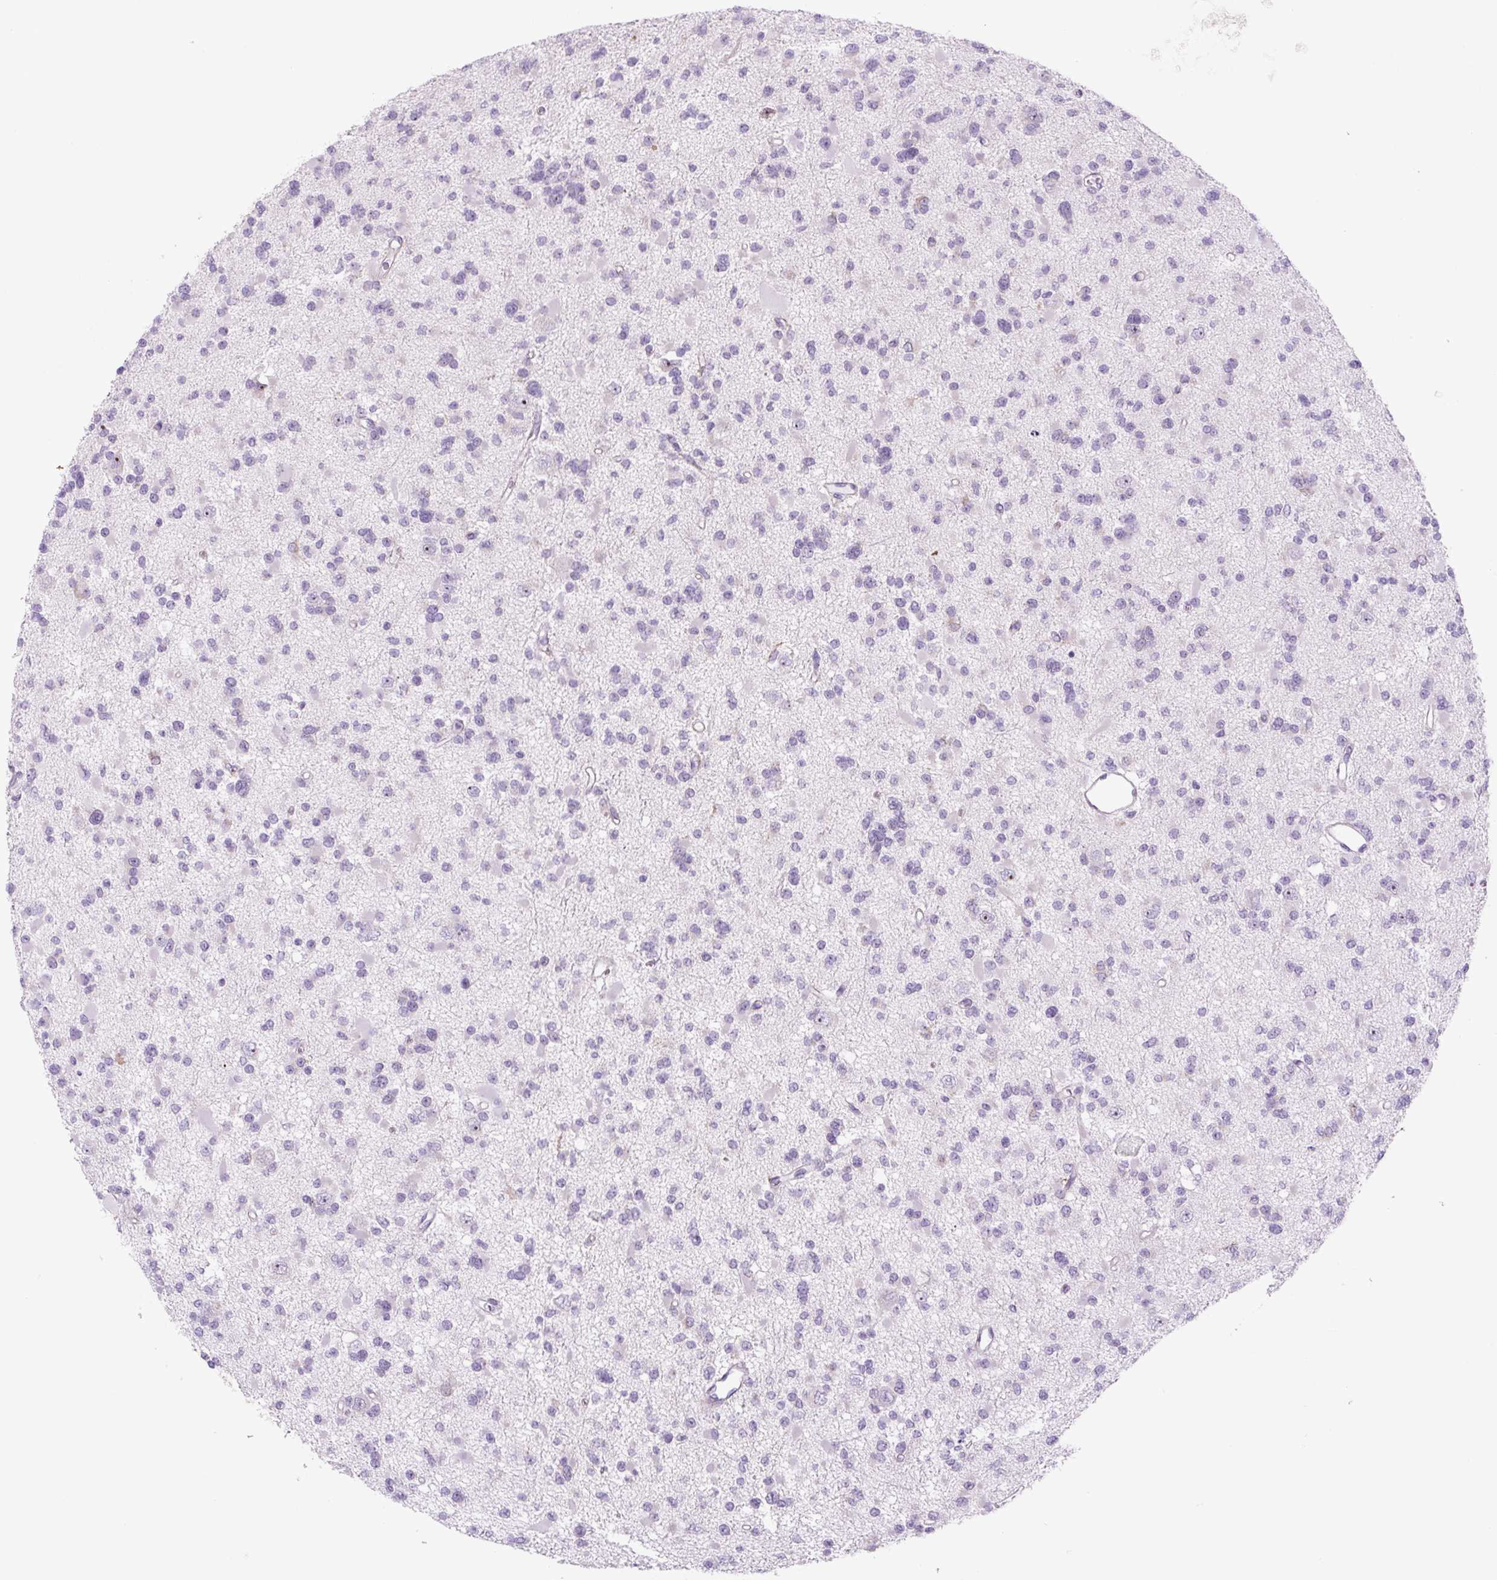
{"staining": {"intensity": "negative", "quantity": "none", "location": "none"}, "tissue": "glioma", "cell_type": "Tumor cells", "image_type": "cancer", "snomed": [{"axis": "morphology", "description": "Glioma, malignant, Low grade"}, {"axis": "topography", "description": "Brain"}], "caption": "This is an IHC micrograph of human low-grade glioma (malignant). There is no positivity in tumor cells.", "gene": "RRS1", "patient": {"sex": "female", "age": 22}}